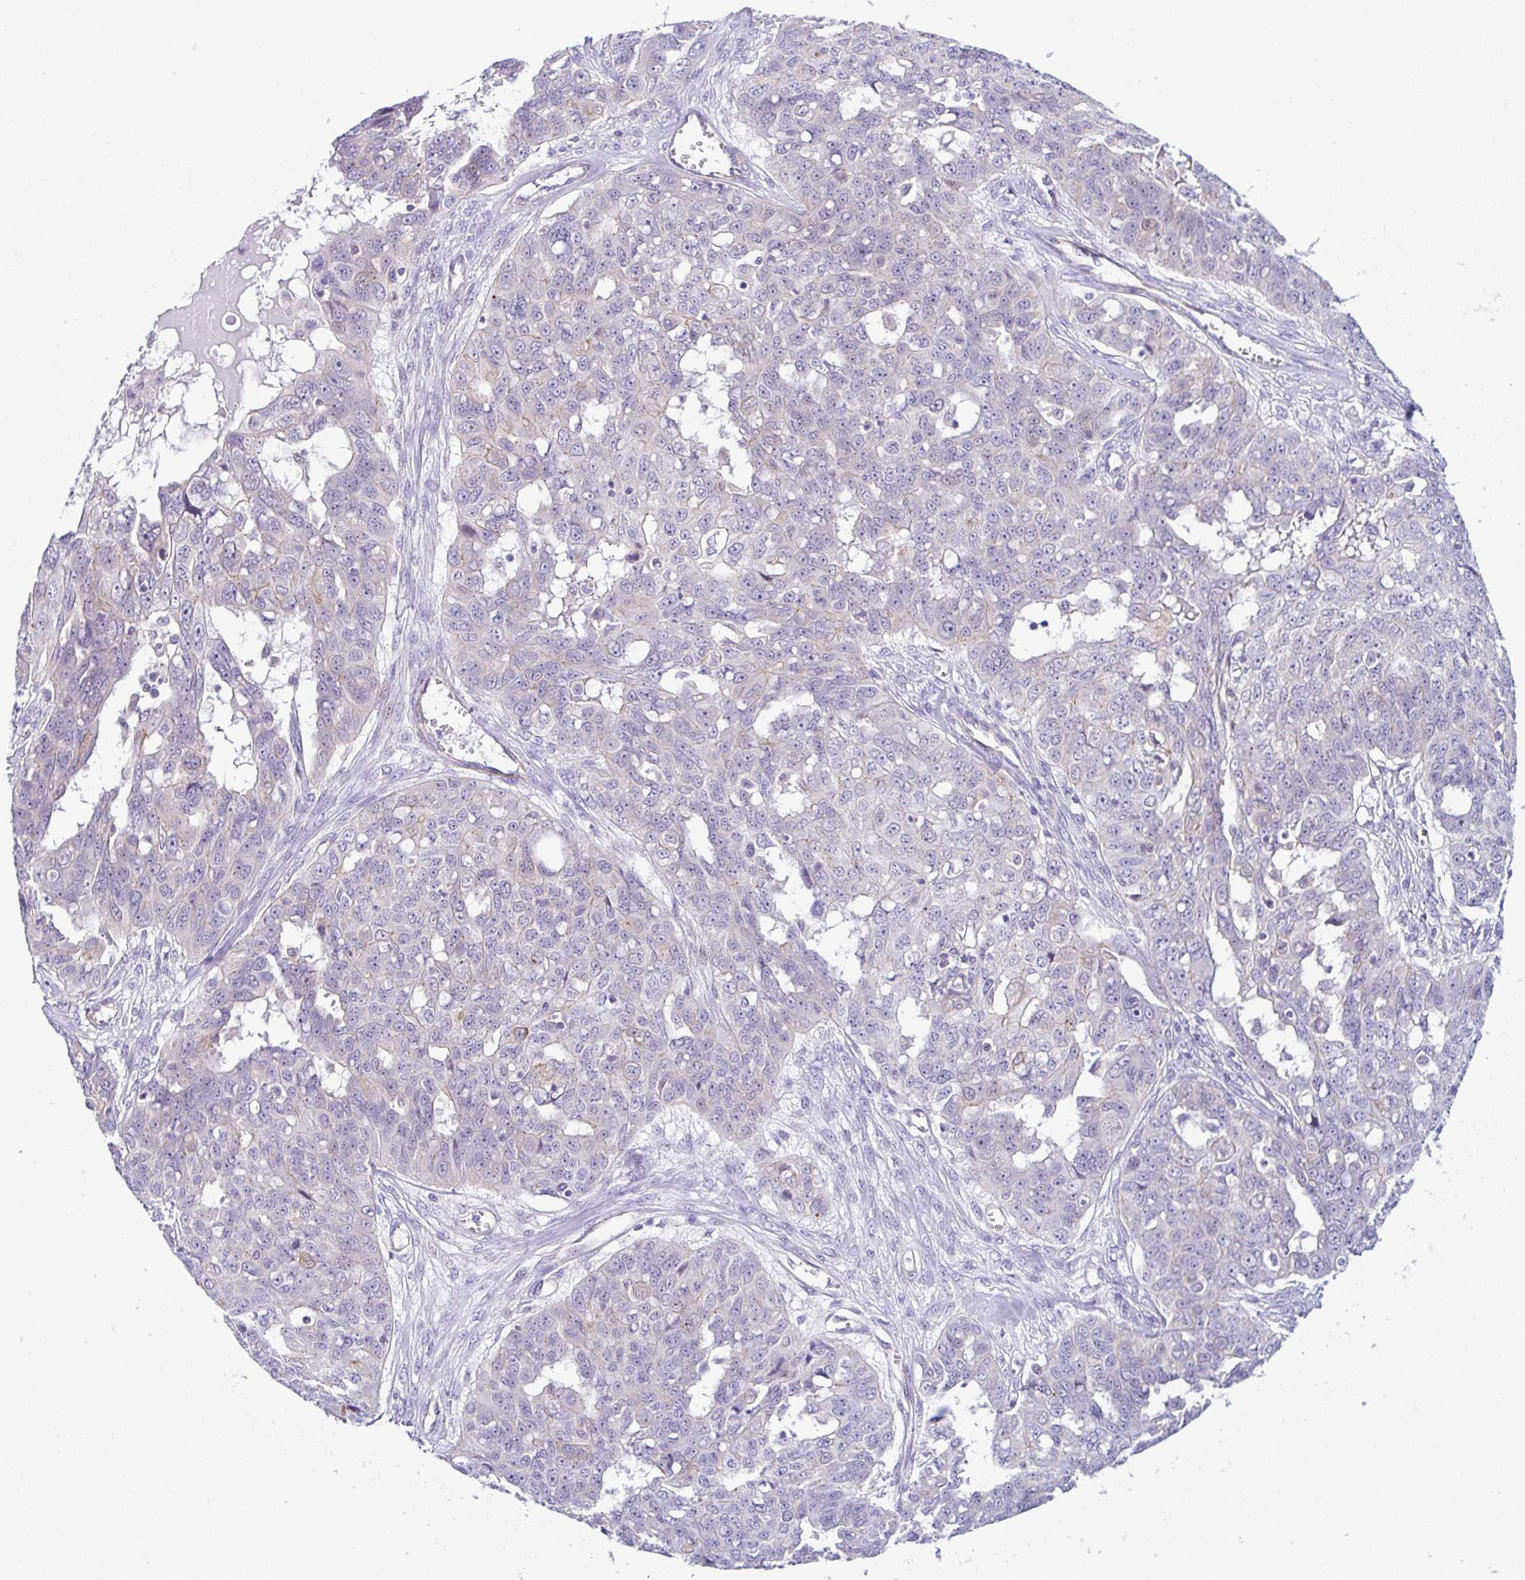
{"staining": {"intensity": "moderate", "quantity": "<25%", "location": "cytoplasmic/membranous"}, "tissue": "ovarian cancer", "cell_type": "Tumor cells", "image_type": "cancer", "snomed": [{"axis": "morphology", "description": "Carcinoma, endometroid"}, {"axis": "topography", "description": "Ovary"}], "caption": "Endometroid carcinoma (ovarian) was stained to show a protein in brown. There is low levels of moderate cytoplasmic/membranous expression in approximately <25% of tumor cells.", "gene": "CGNL1", "patient": {"sex": "female", "age": 70}}